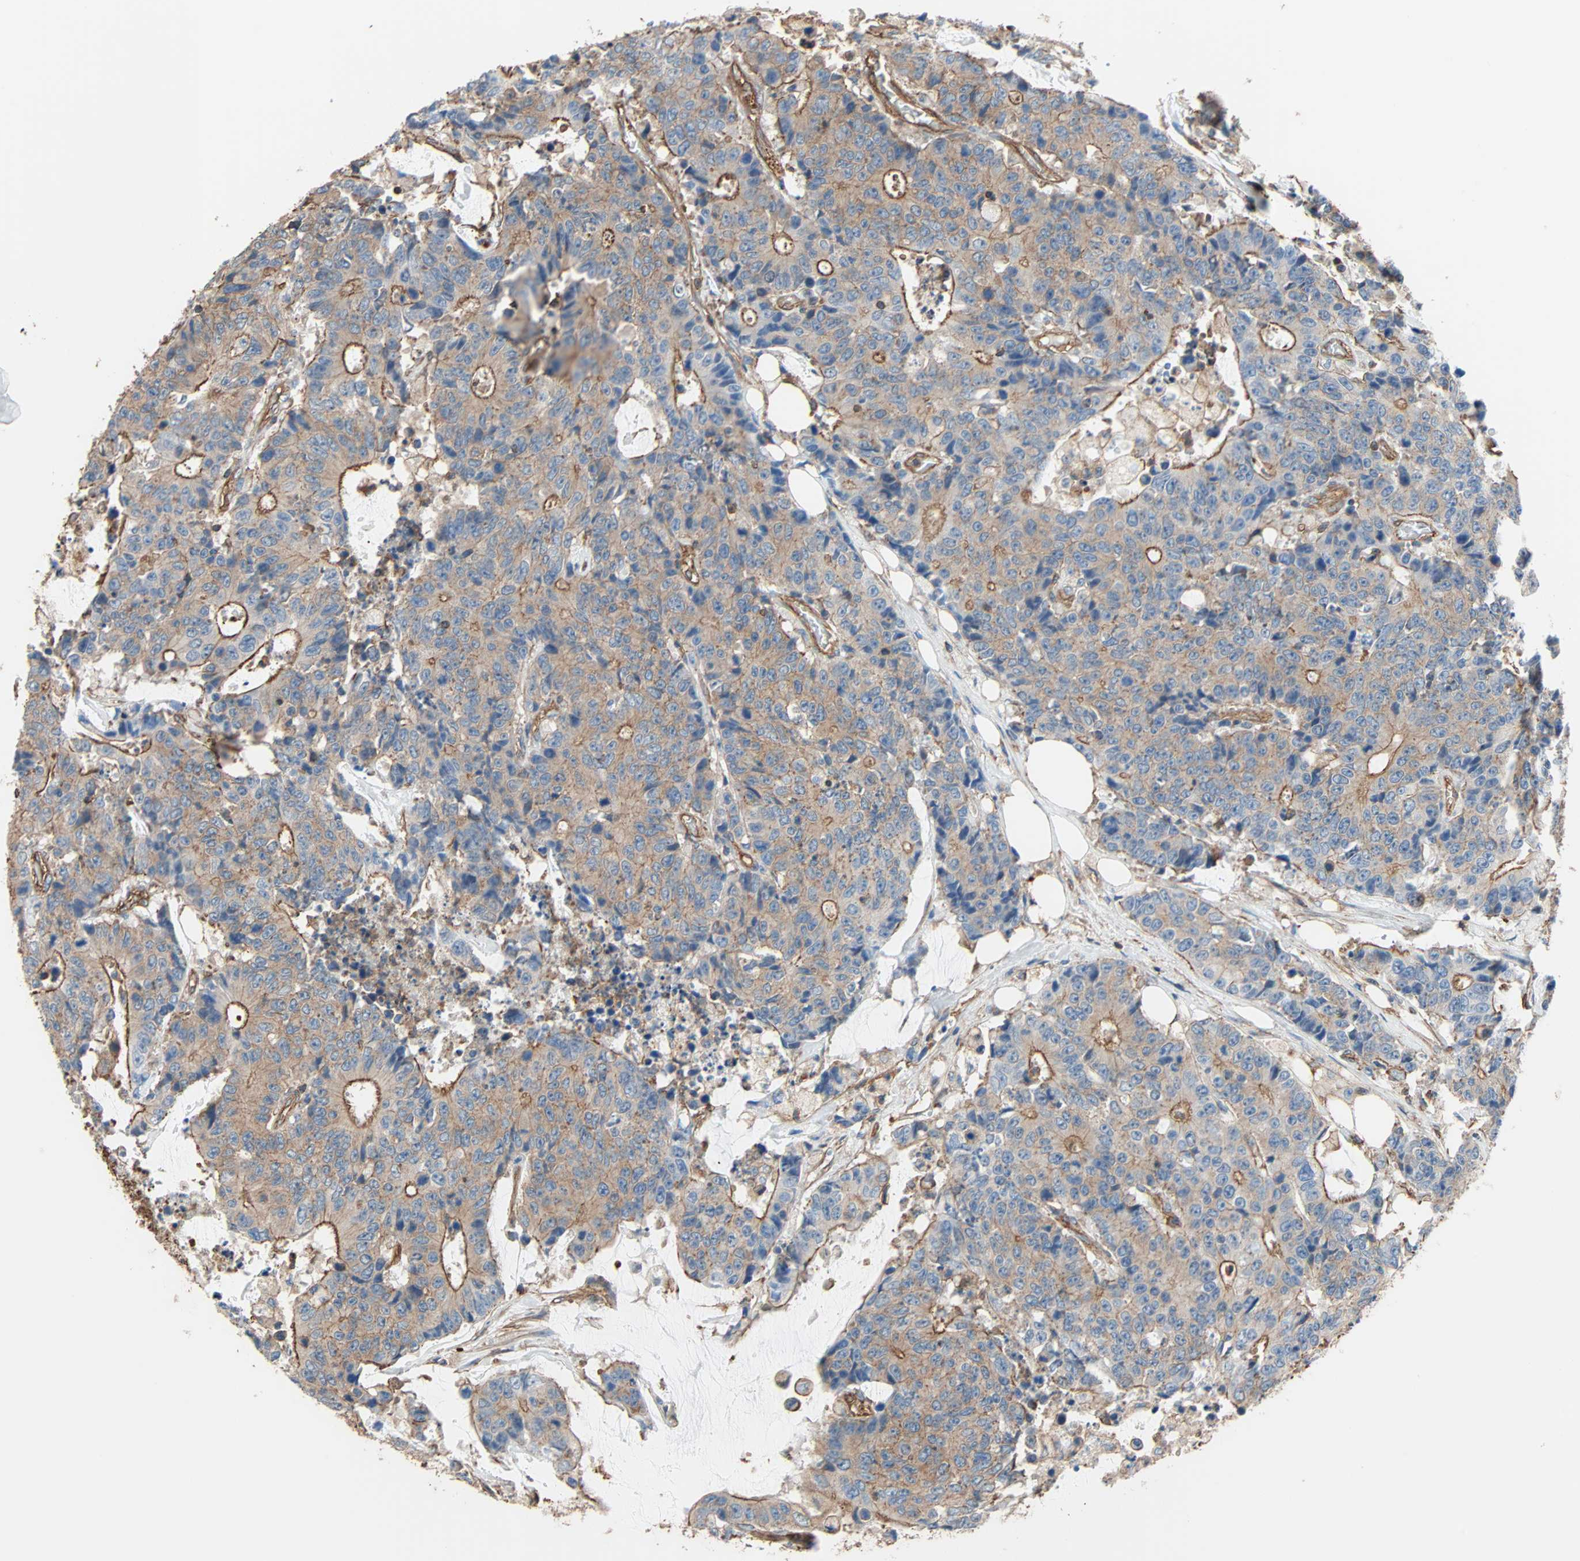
{"staining": {"intensity": "weak", "quantity": ">75%", "location": "cytoplasmic/membranous"}, "tissue": "colorectal cancer", "cell_type": "Tumor cells", "image_type": "cancer", "snomed": [{"axis": "morphology", "description": "Adenocarcinoma, NOS"}, {"axis": "topography", "description": "Colon"}], "caption": "Immunohistochemistry photomicrograph of human colorectal cancer (adenocarcinoma) stained for a protein (brown), which reveals low levels of weak cytoplasmic/membranous expression in approximately >75% of tumor cells.", "gene": "GALNT10", "patient": {"sex": "female", "age": 86}}